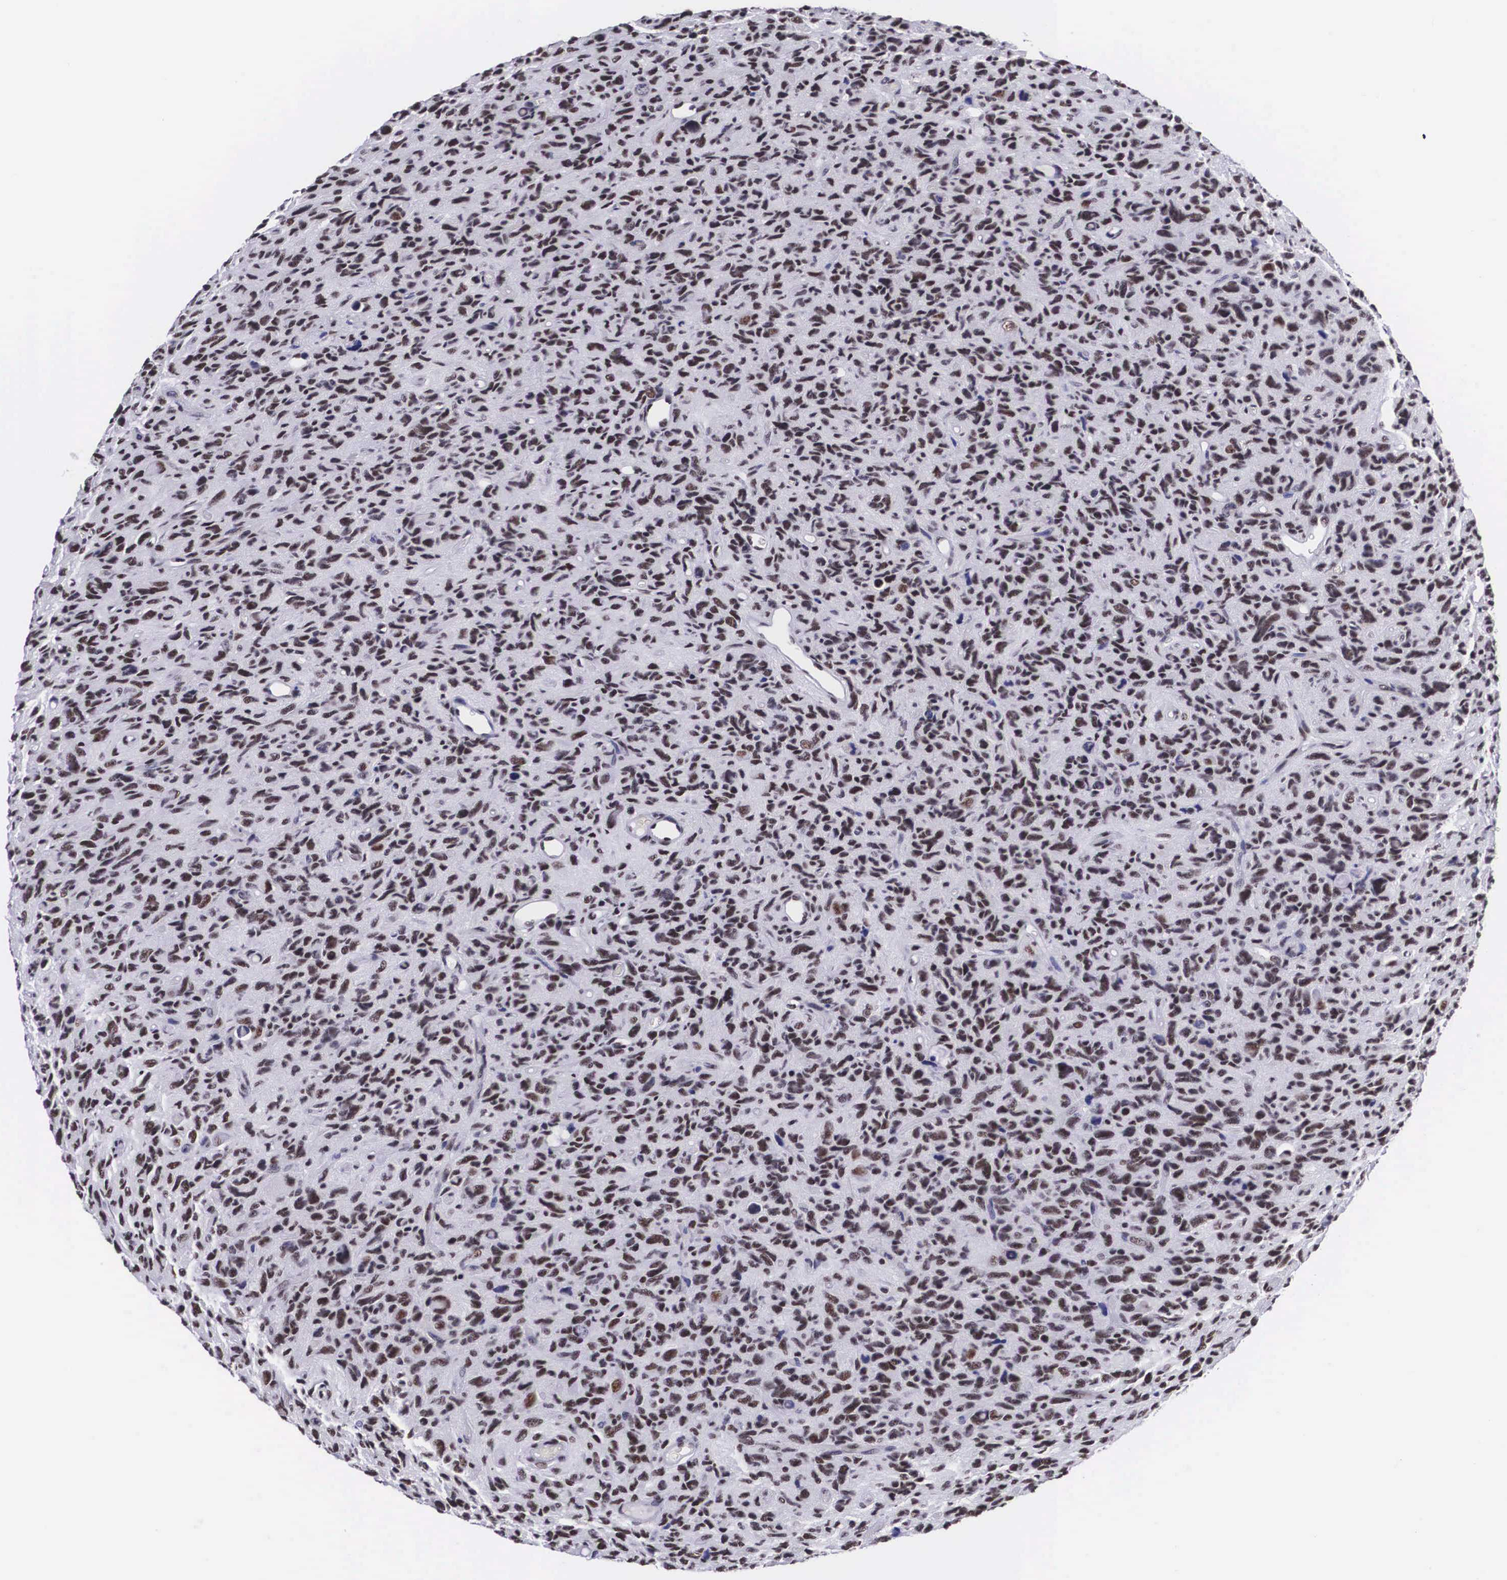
{"staining": {"intensity": "moderate", "quantity": ">75%", "location": "nuclear"}, "tissue": "glioma", "cell_type": "Tumor cells", "image_type": "cancer", "snomed": [{"axis": "morphology", "description": "Glioma, malignant, High grade"}, {"axis": "topography", "description": "Brain"}], "caption": "Protein analysis of malignant high-grade glioma tissue displays moderate nuclear expression in approximately >75% of tumor cells. The staining was performed using DAB (3,3'-diaminobenzidine) to visualize the protein expression in brown, while the nuclei were stained in blue with hematoxylin (Magnification: 20x).", "gene": "SF3A1", "patient": {"sex": "female", "age": 60}}